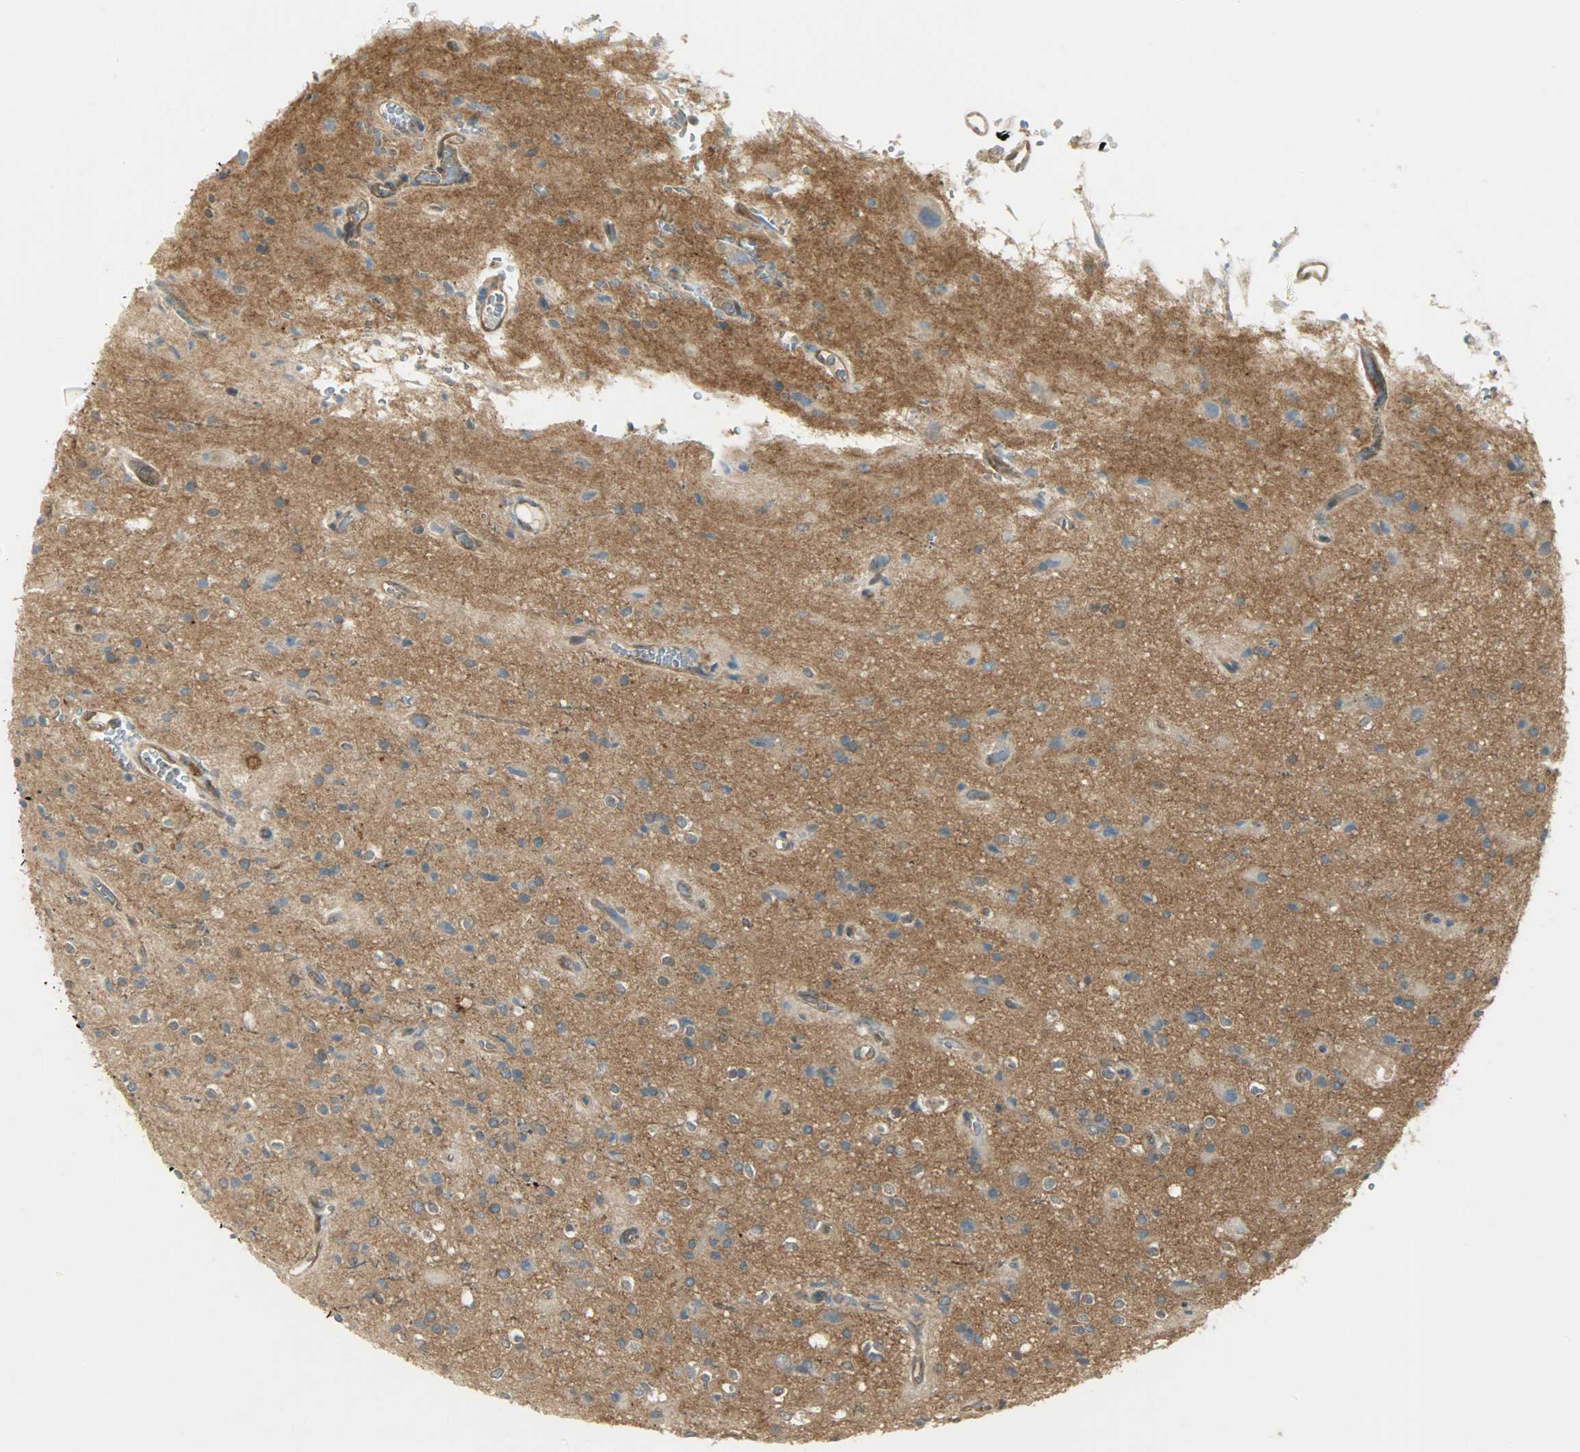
{"staining": {"intensity": "strong", "quantity": ">75%", "location": "cytoplasmic/membranous"}, "tissue": "glioma", "cell_type": "Tumor cells", "image_type": "cancer", "snomed": [{"axis": "morphology", "description": "Glioma, malignant, High grade"}, {"axis": "topography", "description": "Brain"}], "caption": "Immunohistochemical staining of human glioma demonstrates strong cytoplasmic/membranous protein positivity in approximately >75% of tumor cells.", "gene": "TSC22D2", "patient": {"sex": "male", "age": 47}}